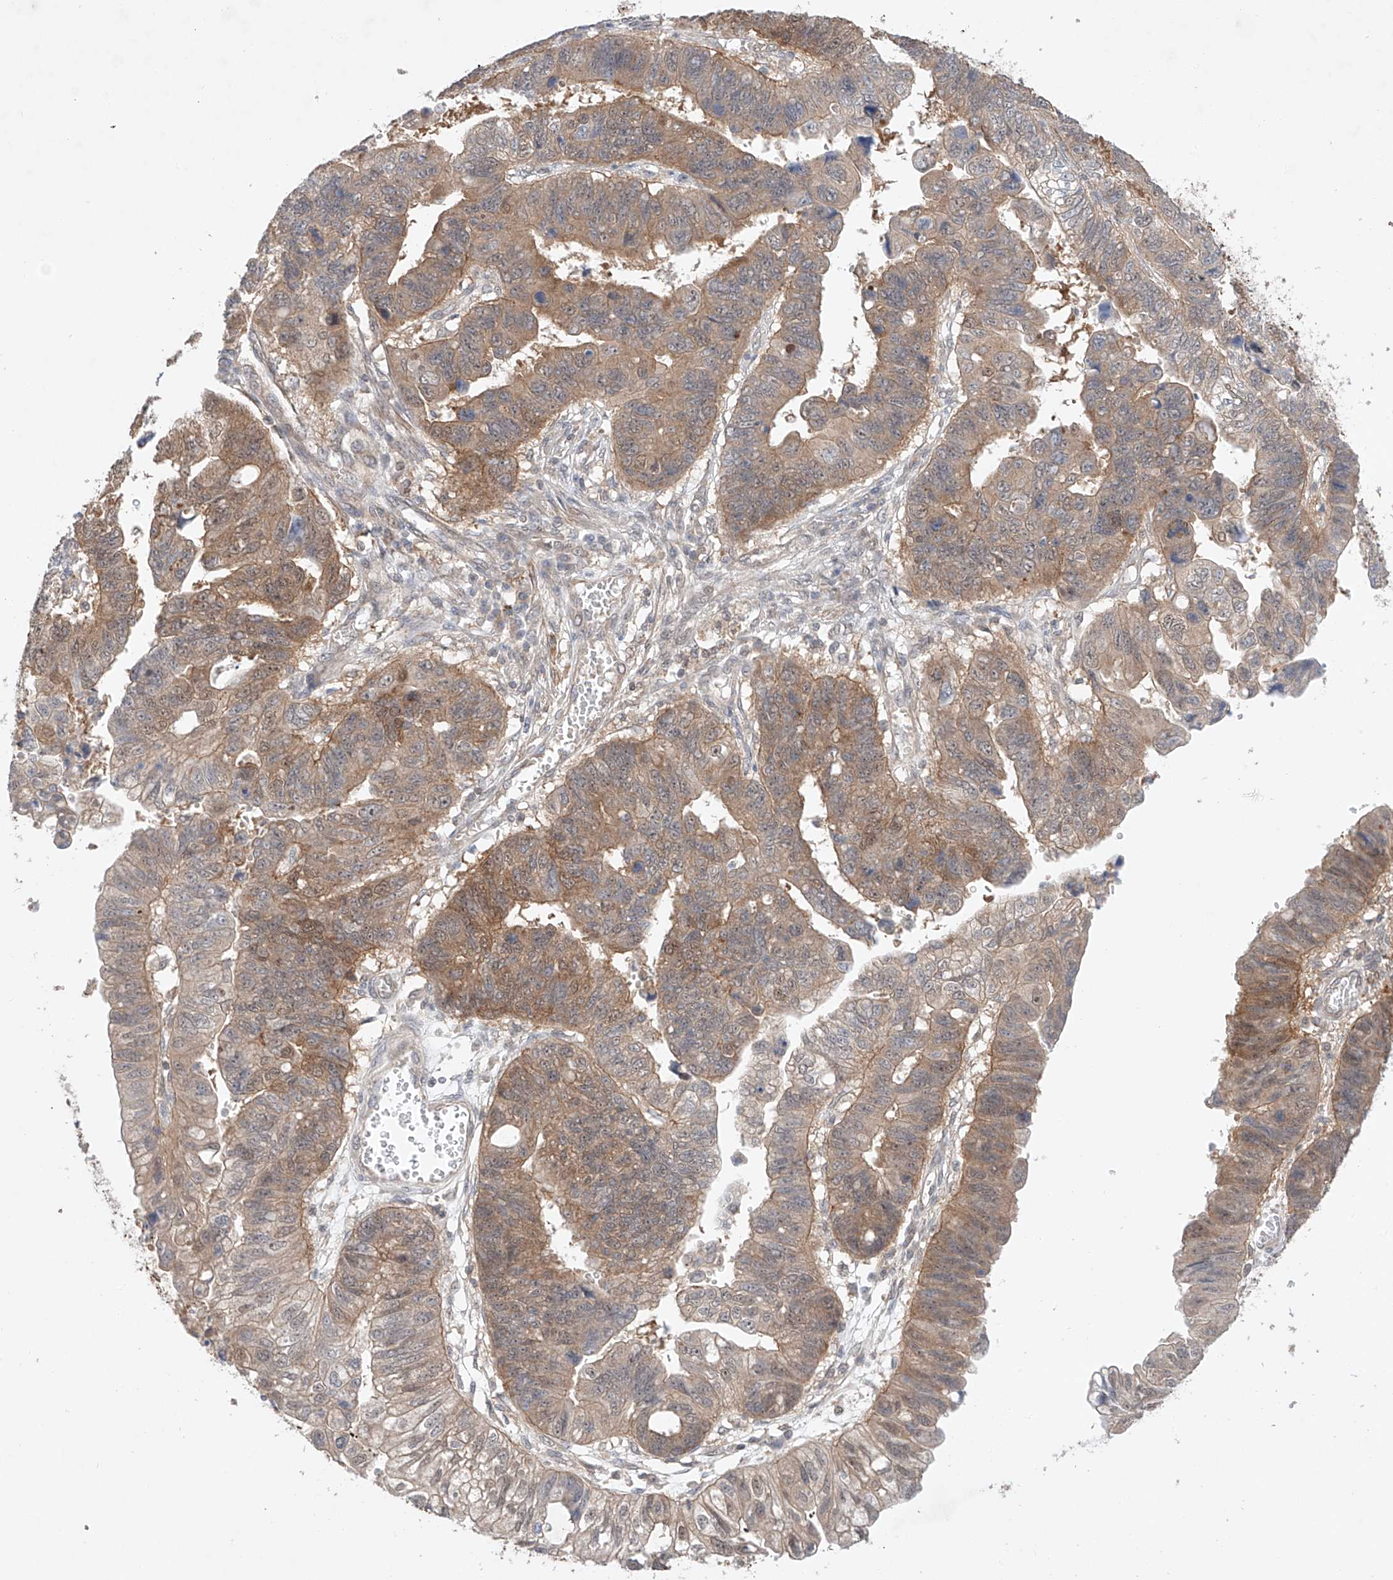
{"staining": {"intensity": "moderate", "quantity": "25%-75%", "location": "cytoplasmic/membranous"}, "tissue": "stomach cancer", "cell_type": "Tumor cells", "image_type": "cancer", "snomed": [{"axis": "morphology", "description": "Adenocarcinoma, NOS"}, {"axis": "topography", "description": "Stomach"}], "caption": "The photomicrograph exhibits a brown stain indicating the presence of a protein in the cytoplasmic/membranous of tumor cells in stomach adenocarcinoma. The staining is performed using DAB brown chromogen to label protein expression. The nuclei are counter-stained blue using hematoxylin.", "gene": "TSR2", "patient": {"sex": "male", "age": 59}}